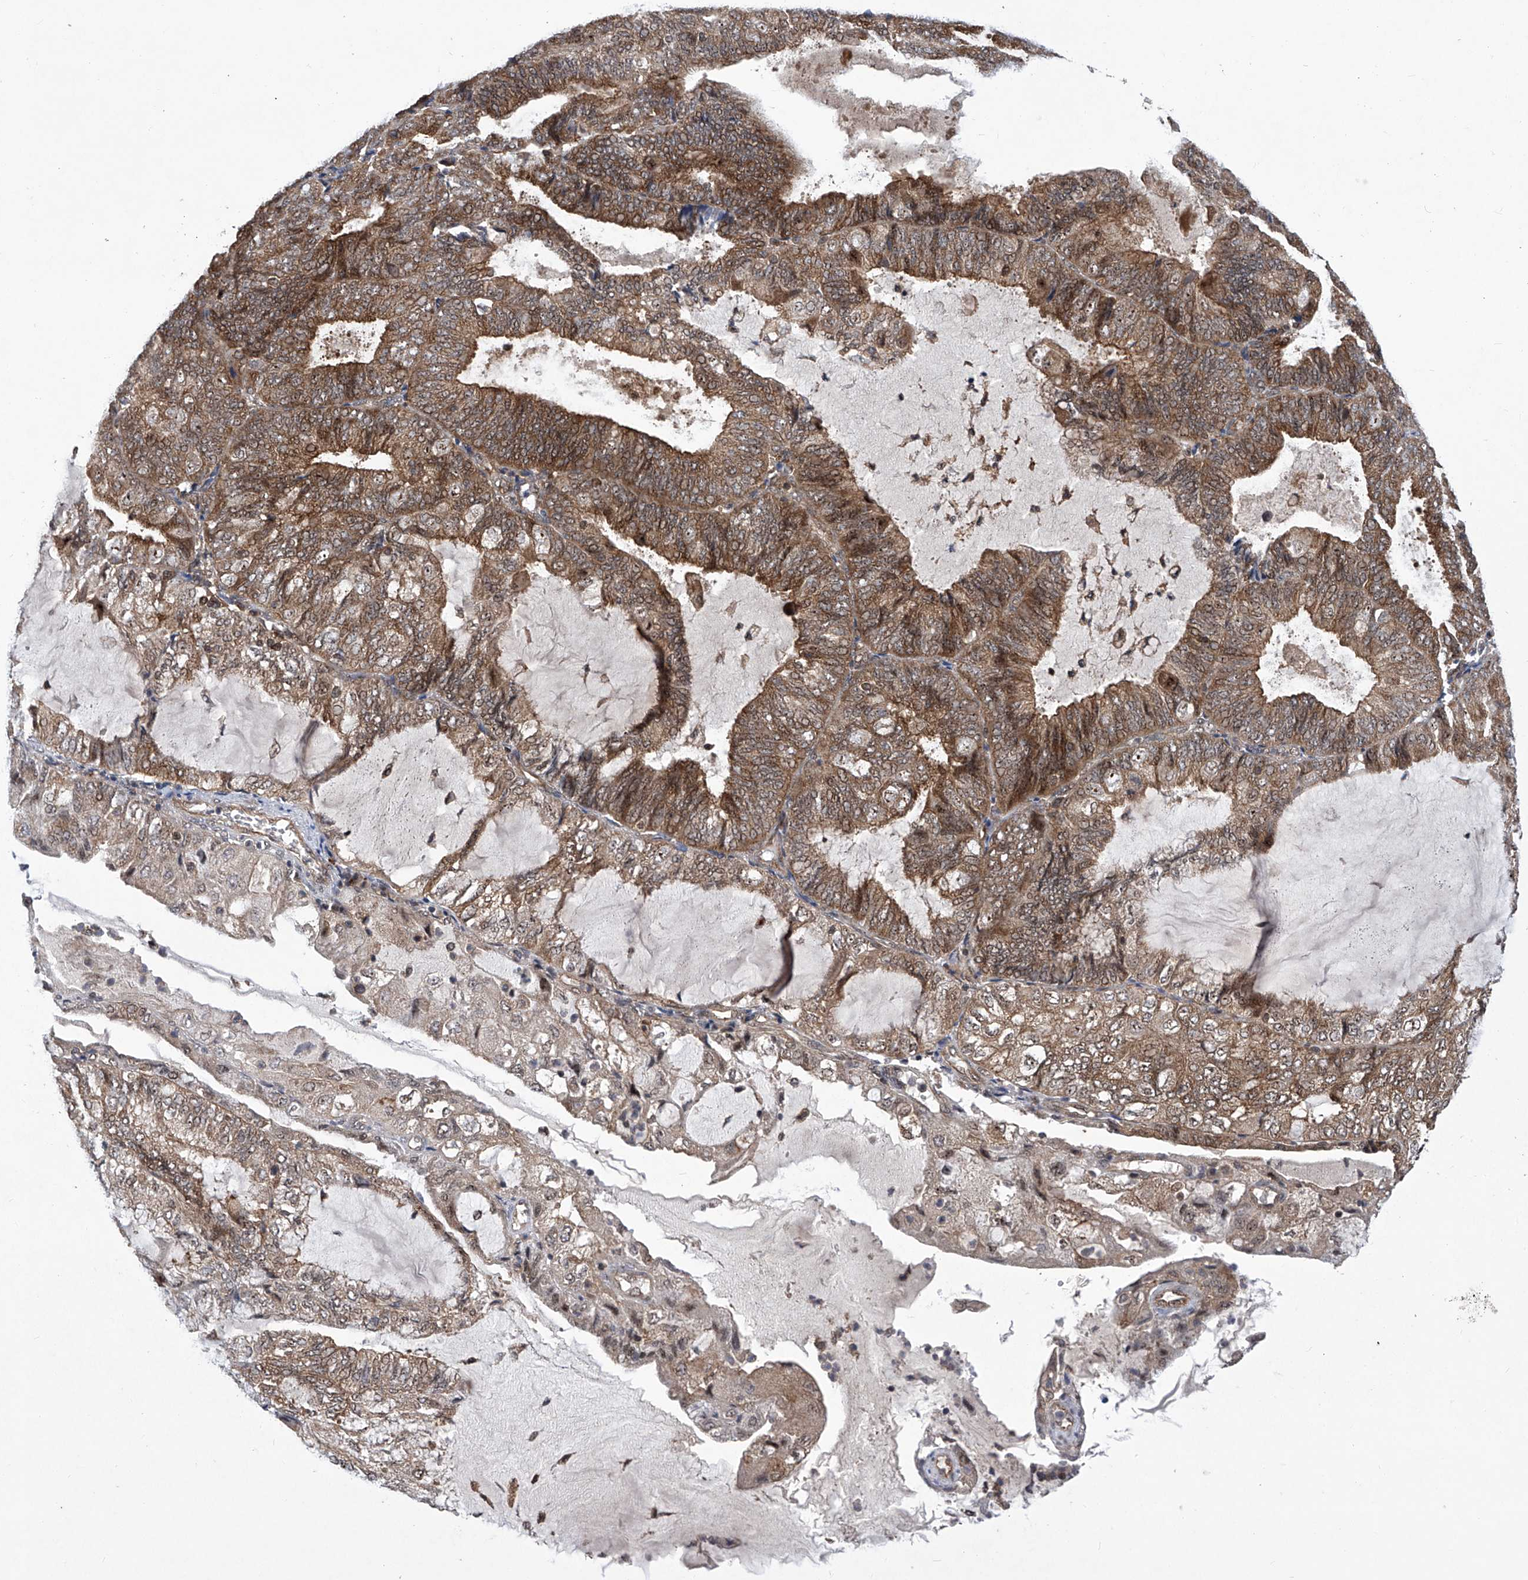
{"staining": {"intensity": "moderate", "quantity": ">75%", "location": "cytoplasmic/membranous"}, "tissue": "endometrial cancer", "cell_type": "Tumor cells", "image_type": "cancer", "snomed": [{"axis": "morphology", "description": "Adenocarcinoma, NOS"}, {"axis": "topography", "description": "Endometrium"}], "caption": "About >75% of tumor cells in adenocarcinoma (endometrial) show moderate cytoplasmic/membranous protein staining as visualized by brown immunohistochemical staining.", "gene": "CISH", "patient": {"sex": "female", "age": 81}}